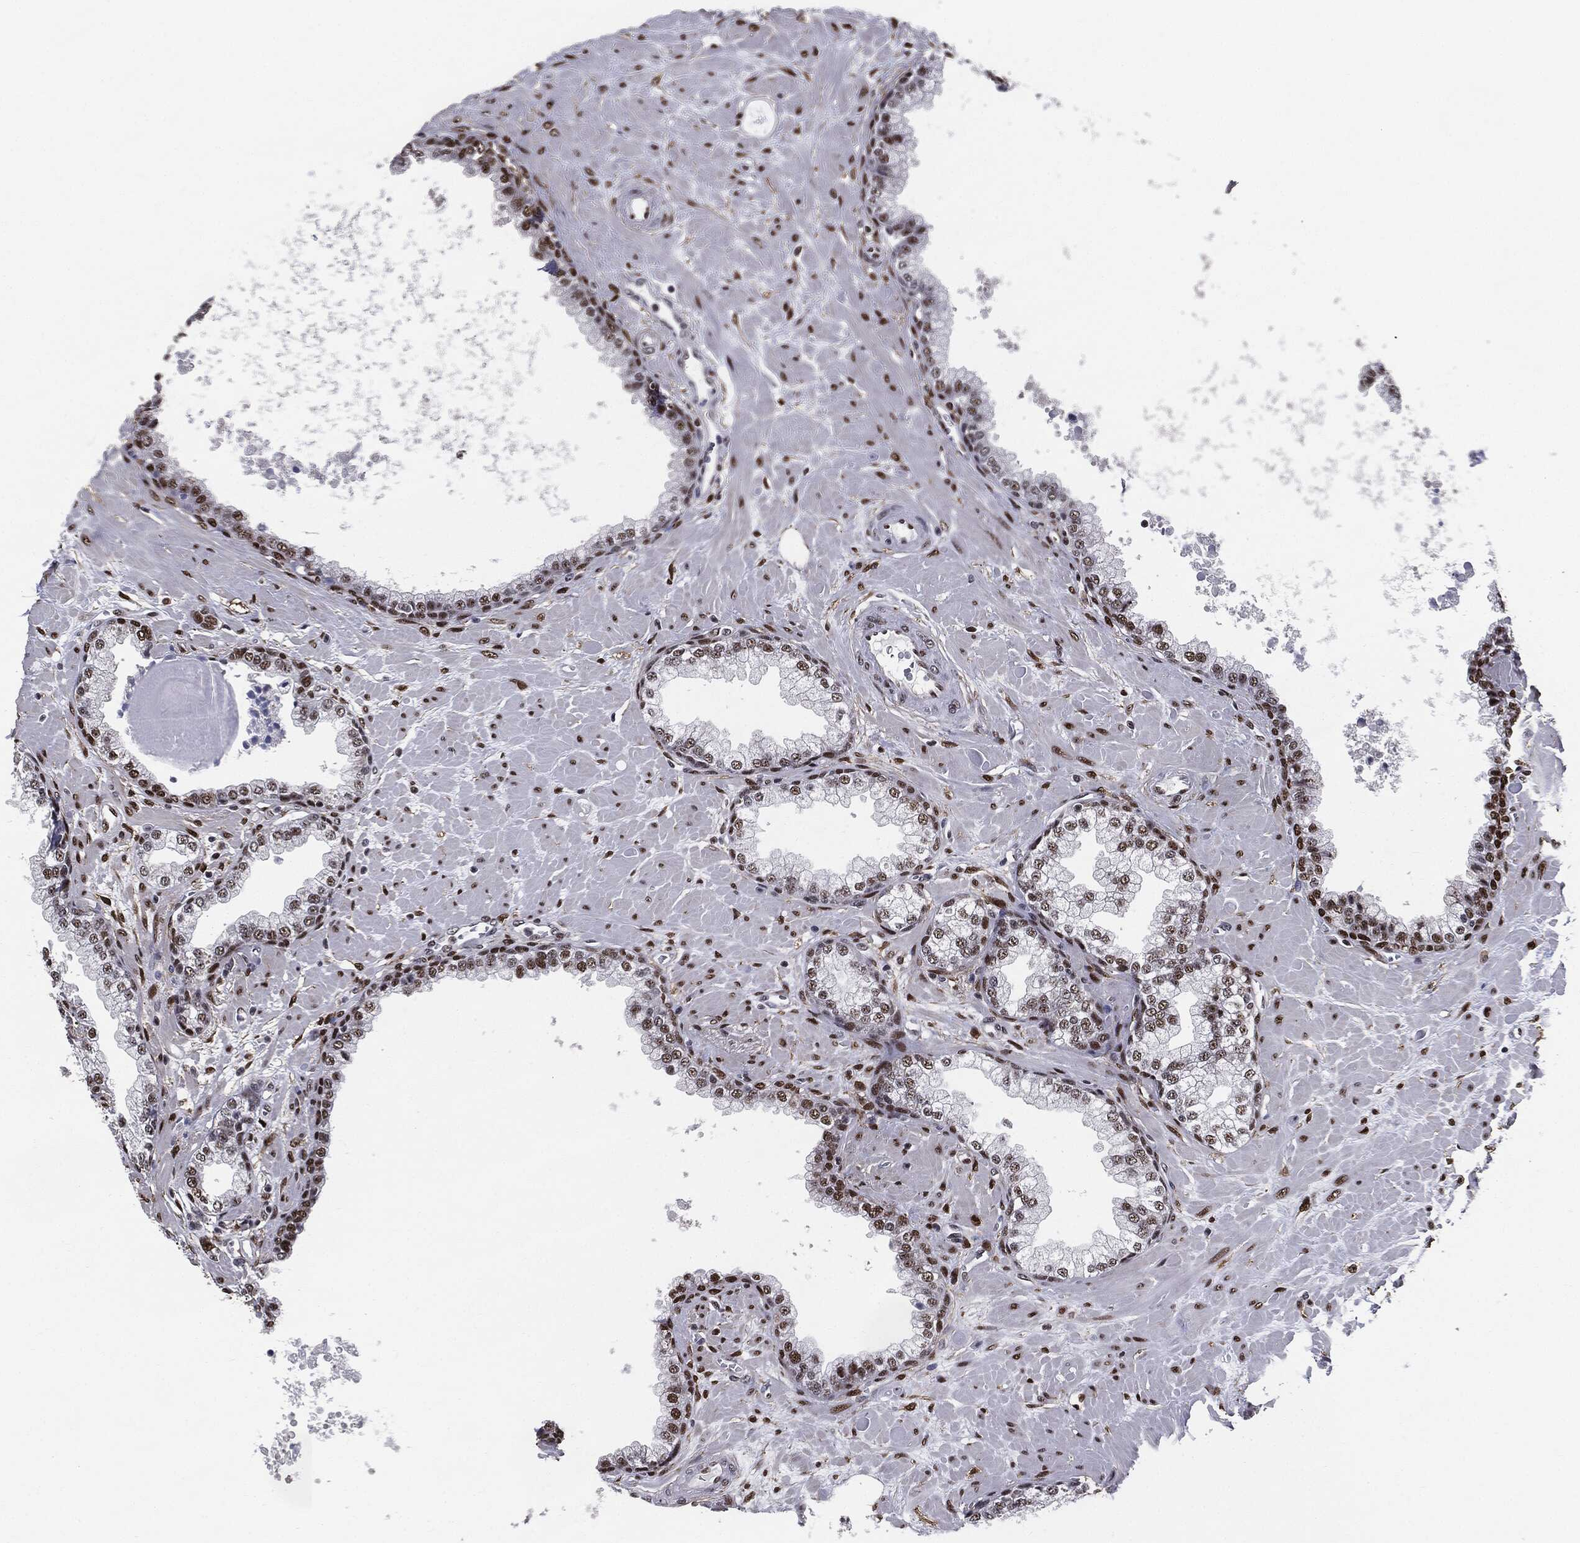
{"staining": {"intensity": "moderate", "quantity": "25%-75%", "location": "nuclear"}, "tissue": "prostate", "cell_type": "Glandular cells", "image_type": "normal", "snomed": [{"axis": "morphology", "description": "Normal tissue, NOS"}, {"axis": "topography", "description": "Prostate"}], "caption": "This image reveals immunohistochemistry (IHC) staining of unremarkable human prostate, with medium moderate nuclear expression in approximately 25%-75% of glandular cells.", "gene": "JUN", "patient": {"sex": "male", "age": 63}}